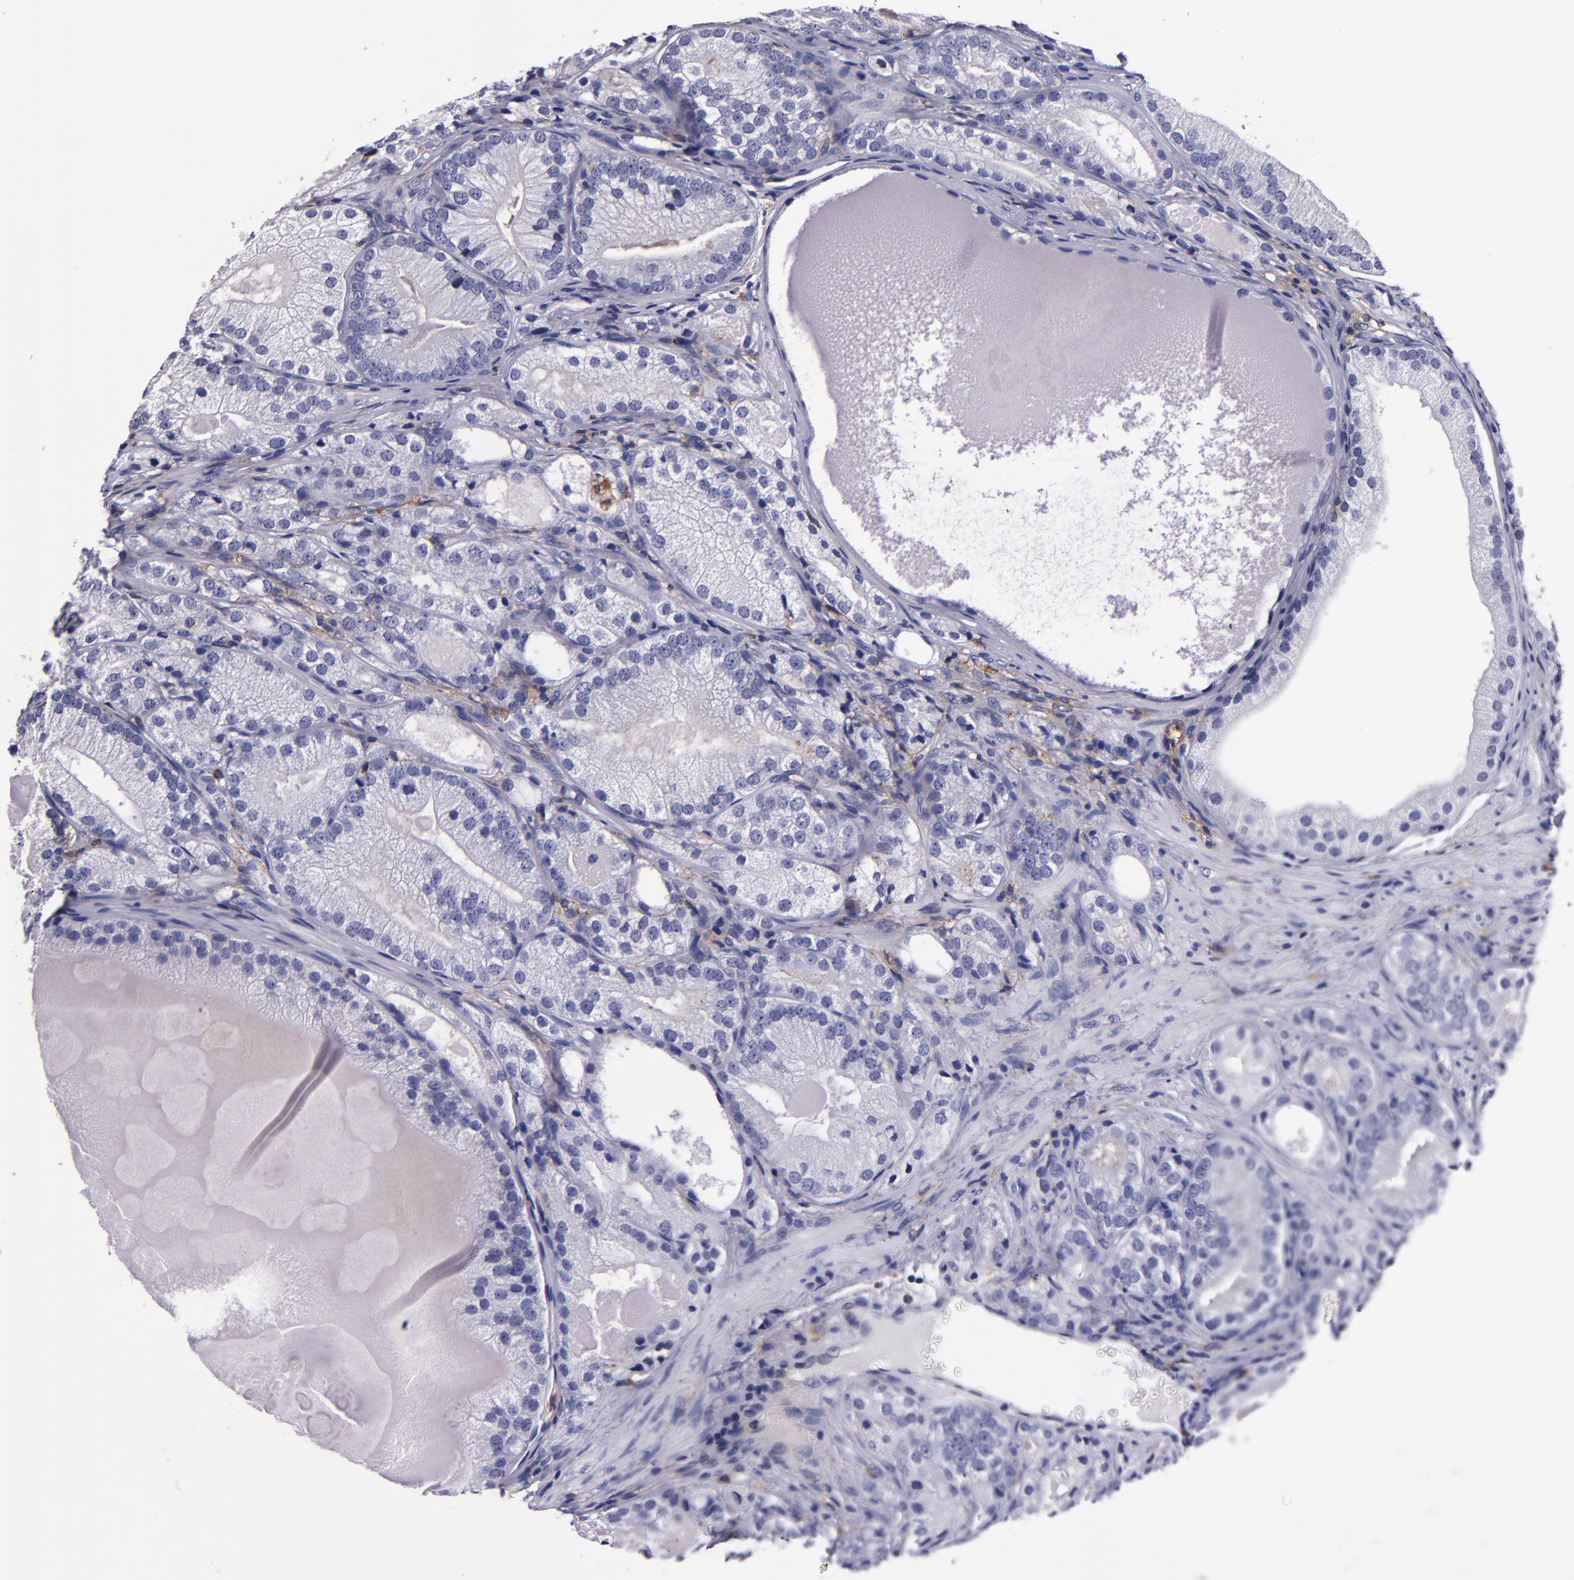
{"staining": {"intensity": "negative", "quantity": "none", "location": "none"}, "tissue": "prostate cancer", "cell_type": "Tumor cells", "image_type": "cancer", "snomed": [{"axis": "morphology", "description": "Adenocarcinoma, Low grade"}, {"axis": "topography", "description": "Prostate"}], "caption": "Tumor cells are negative for brown protein staining in adenocarcinoma (low-grade) (prostate).", "gene": "SIRPA", "patient": {"sex": "male", "age": 69}}